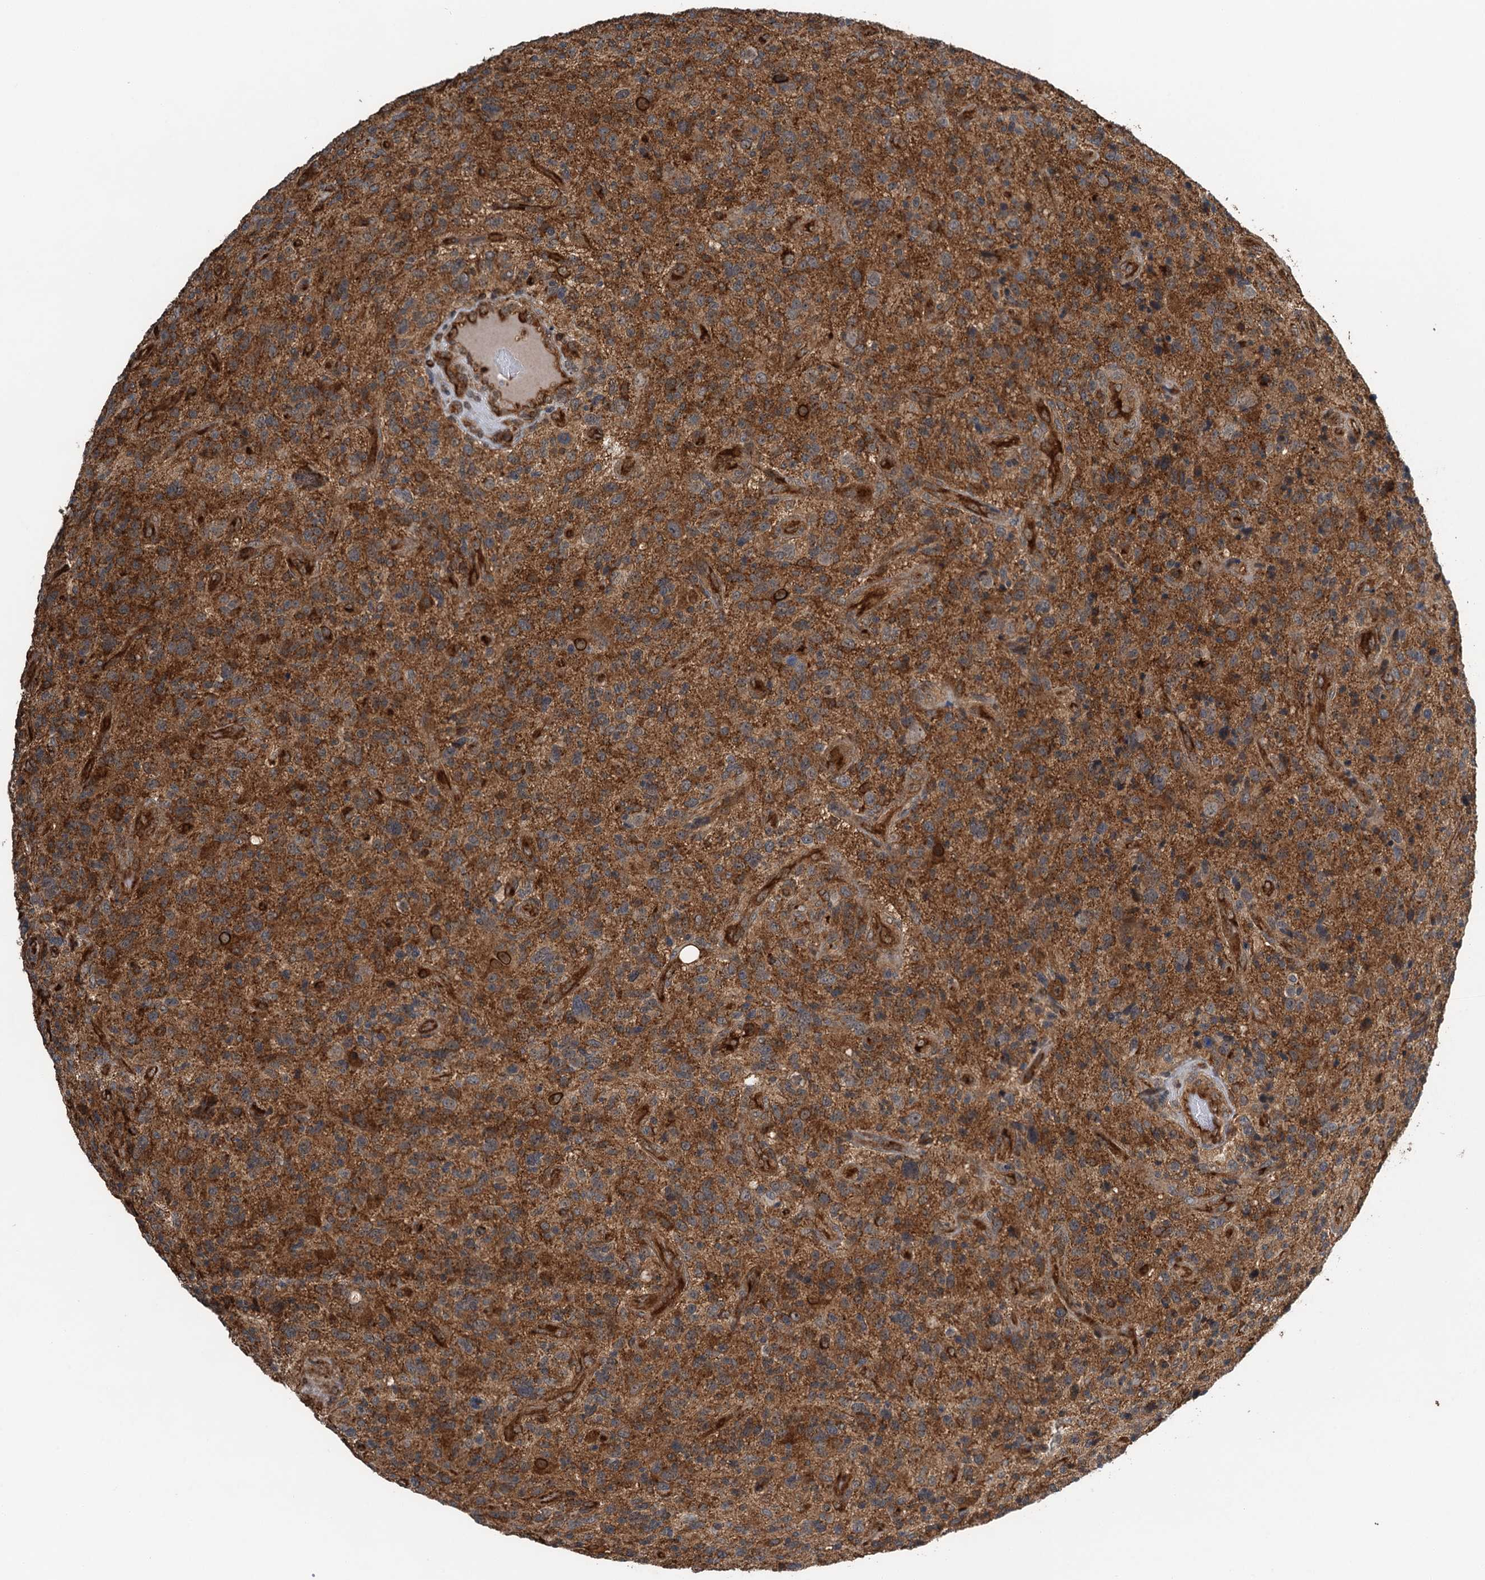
{"staining": {"intensity": "moderate", "quantity": ">75%", "location": "cytoplasmic/membranous"}, "tissue": "glioma", "cell_type": "Tumor cells", "image_type": "cancer", "snomed": [{"axis": "morphology", "description": "Glioma, malignant, High grade"}, {"axis": "topography", "description": "Brain"}], "caption": "A brown stain highlights moderate cytoplasmic/membranous expression of a protein in glioma tumor cells.", "gene": "WHAMM", "patient": {"sex": "male", "age": 47}}